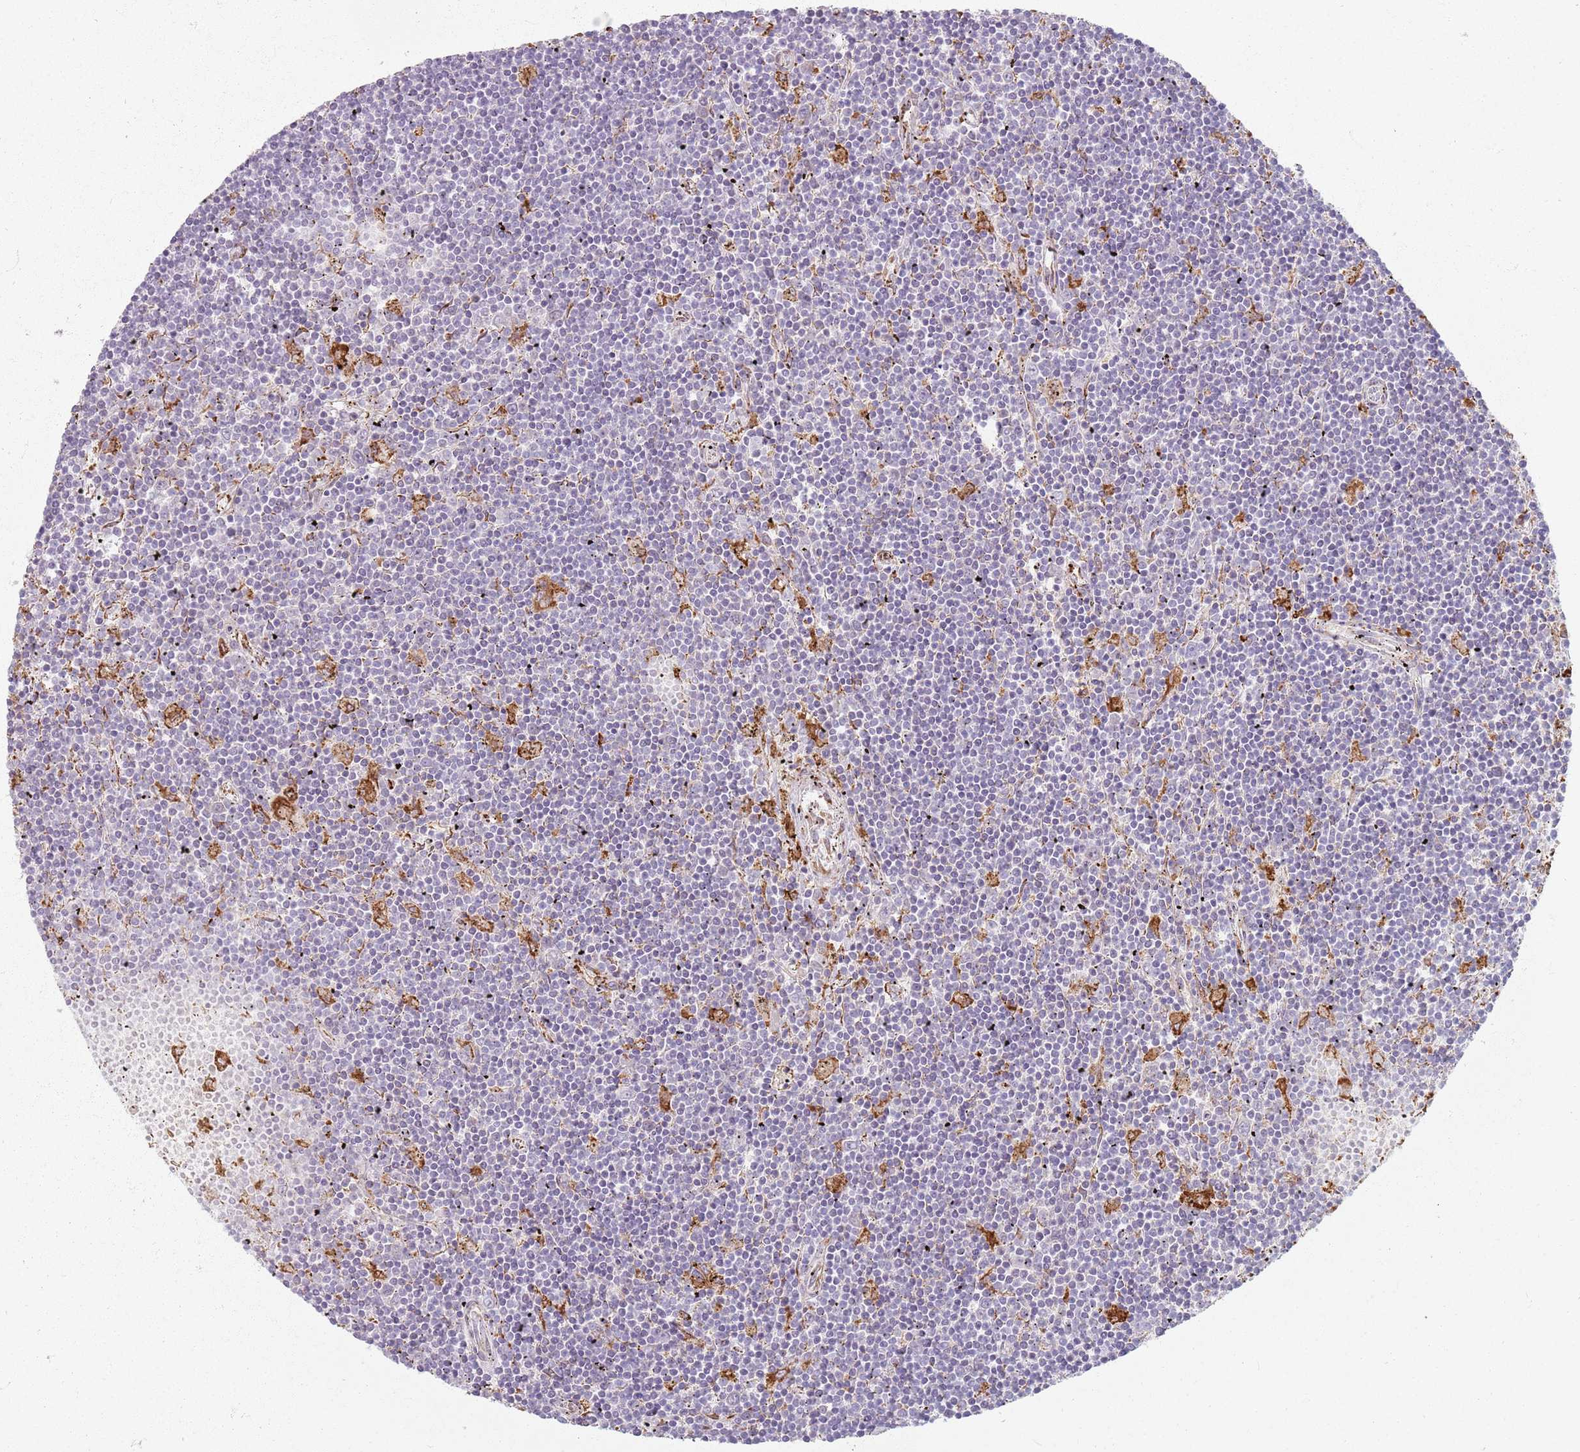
{"staining": {"intensity": "negative", "quantity": "none", "location": "none"}, "tissue": "lymphoma", "cell_type": "Tumor cells", "image_type": "cancer", "snomed": [{"axis": "morphology", "description": "Malignant lymphoma, non-Hodgkin's type, Low grade"}, {"axis": "topography", "description": "Spleen"}], "caption": "High magnification brightfield microscopy of lymphoma stained with DAB (3,3'-diaminobenzidine) (brown) and counterstained with hematoxylin (blue): tumor cells show no significant staining.", "gene": "COLGALT1", "patient": {"sex": "male", "age": 76}}